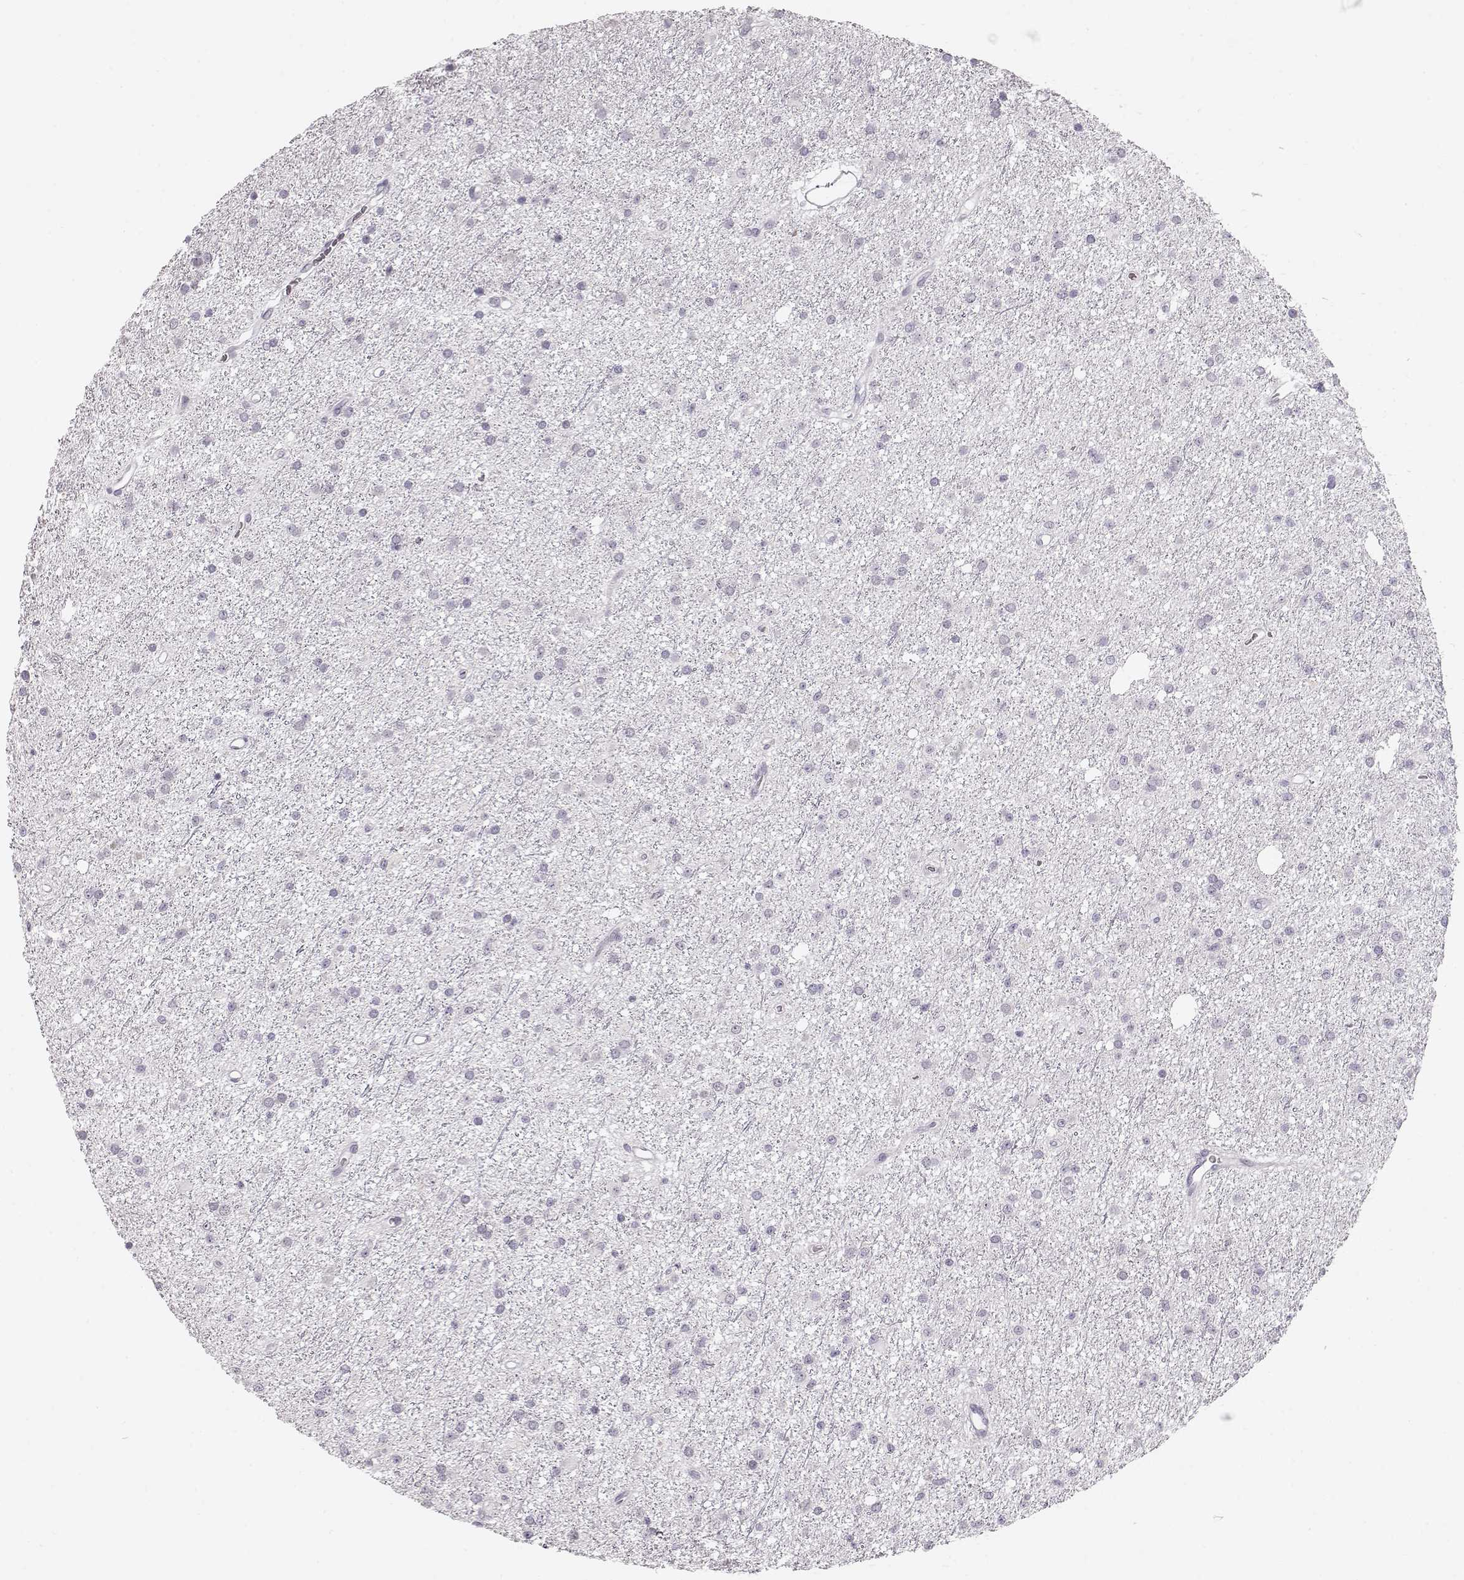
{"staining": {"intensity": "negative", "quantity": "none", "location": "none"}, "tissue": "glioma", "cell_type": "Tumor cells", "image_type": "cancer", "snomed": [{"axis": "morphology", "description": "Glioma, malignant, Low grade"}, {"axis": "topography", "description": "Brain"}], "caption": "The immunohistochemistry histopathology image has no significant staining in tumor cells of glioma tissue.", "gene": "FAM205A", "patient": {"sex": "male", "age": 27}}